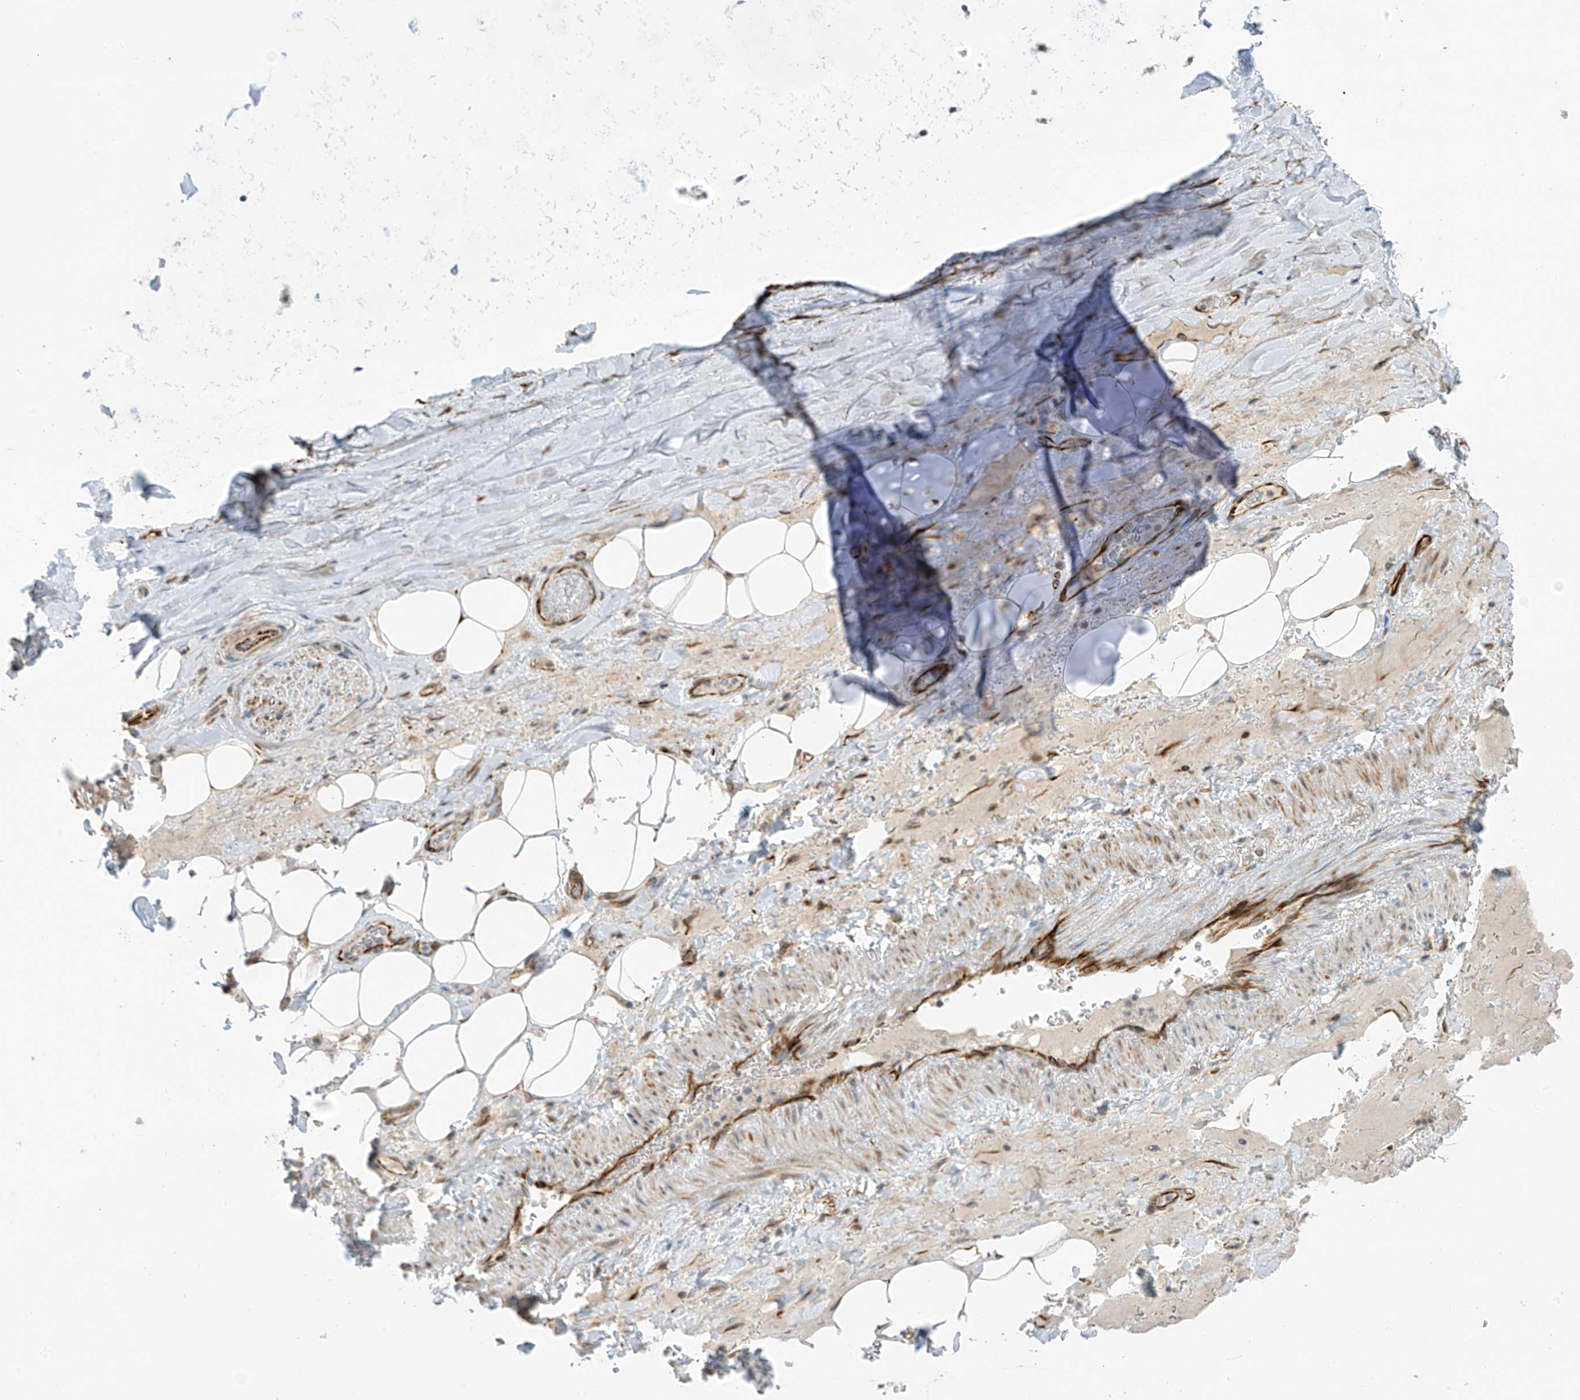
{"staining": {"intensity": "negative", "quantity": "none", "location": "none"}, "tissue": "adipose tissue", "cell_type": "Adipocytes", "image_type": "normal", "snomed": [{"axis": "morphology", "description": "Normal tissue, NOS"}, {"axis": "topography", "description": "Cartilage tissue"}], "caption": "Immunohistochemistry image of normal human adipose tissue stained for a protein (brown), which reveals no positivity in adipocytes.", "gene": "HS6ST2", "patient": {"sex": "female", "age": 63}}